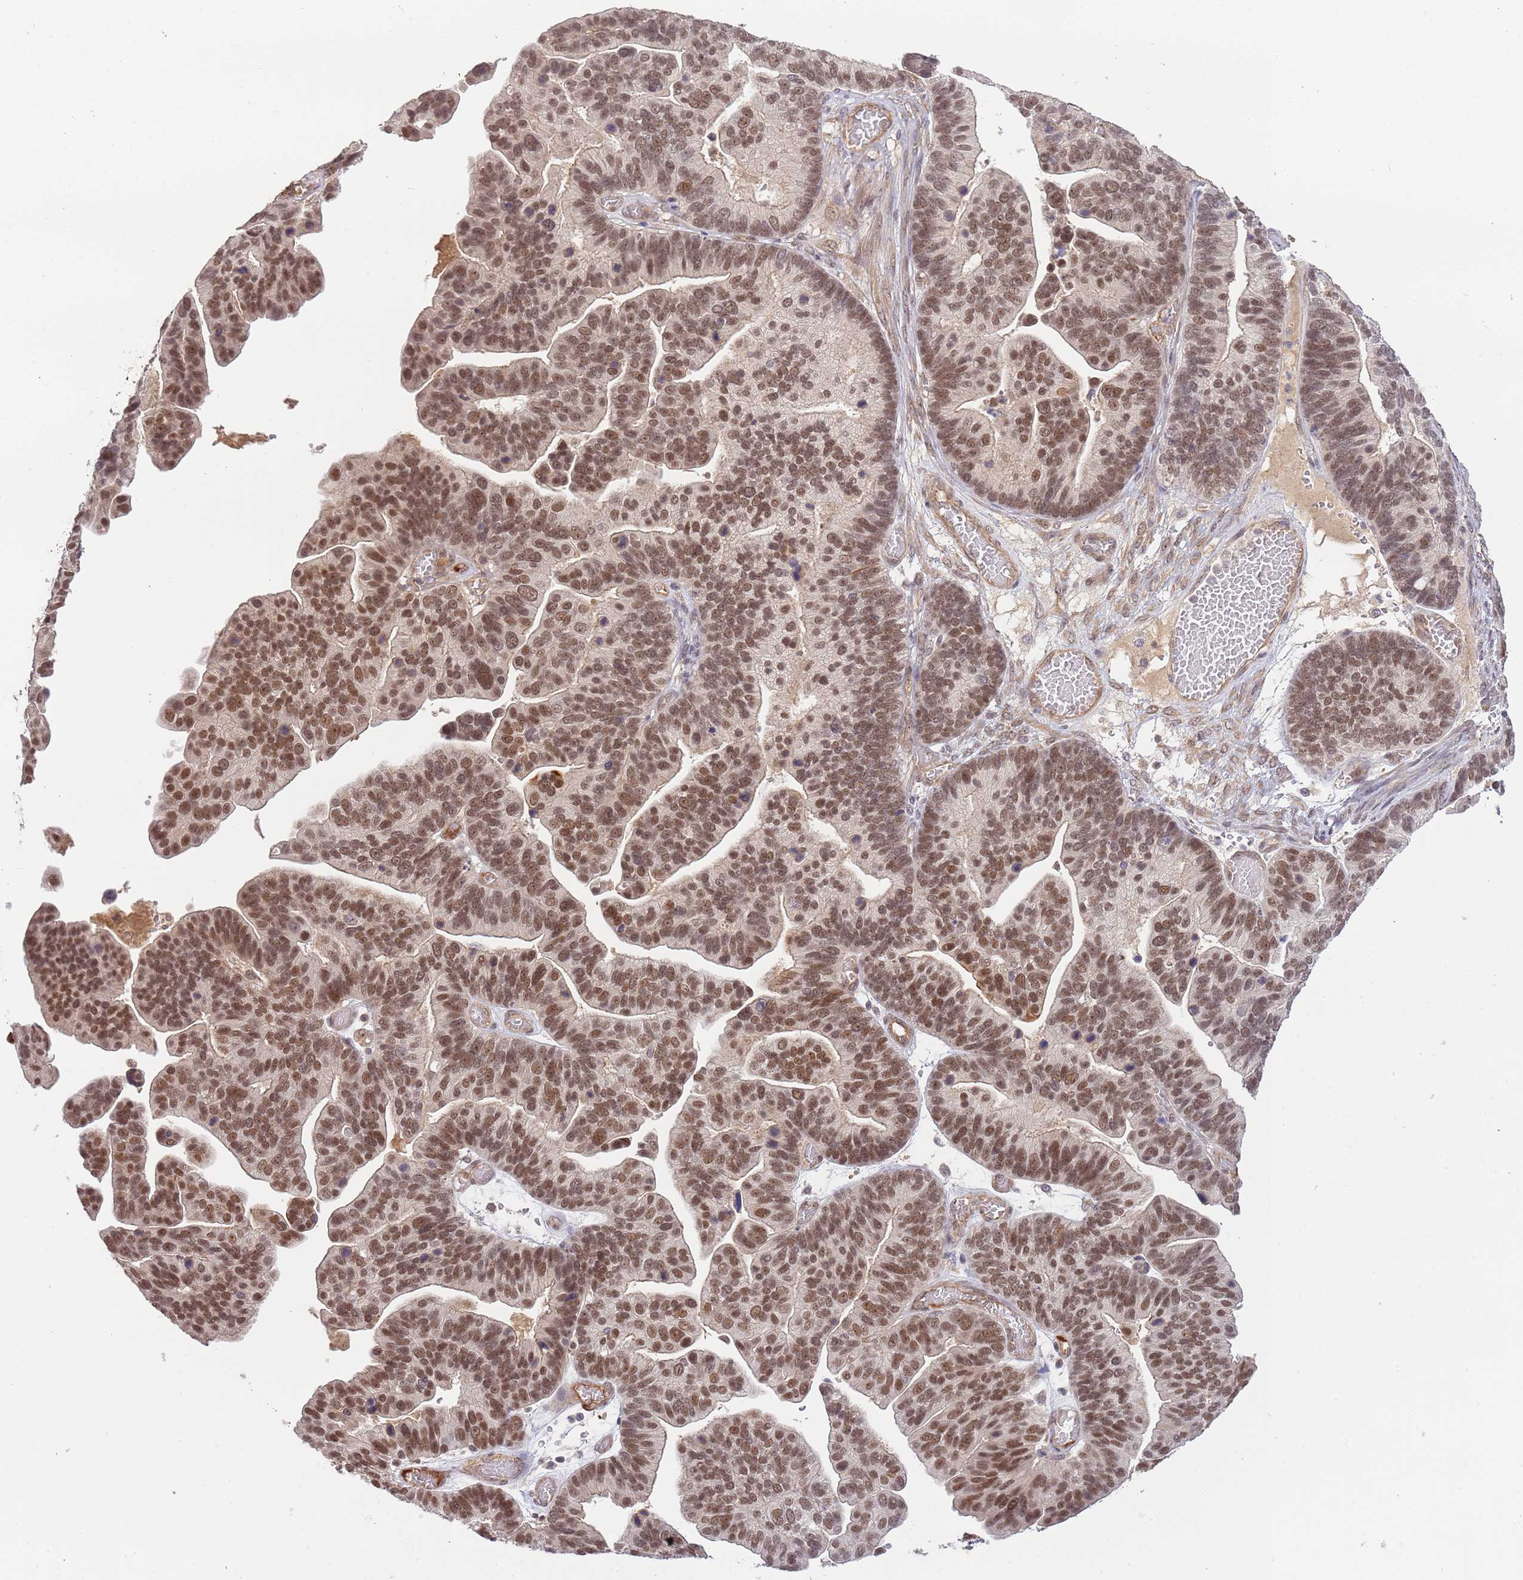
{"staining": {"intensity": "moderate", "quantity": ">75%", "location": "nuclear"}, "tissue": "ovarian cancer", "cell_type": "Tumor cells", "image_type": "cancer", "snomed": [{"axis": "morphology", "description": "Cystadenocarcinoma, serous, NOS"}, {"axis": "topography", "description": "Ovary"}], "caption": "The immunohistochemical stain shows moderate nuclear expression in tumor cells of ovarian cancer (serous cystadenocarcinoma) tissue.", "gene": "SURF2", "patient": {"sex": "female", "age": 56}}